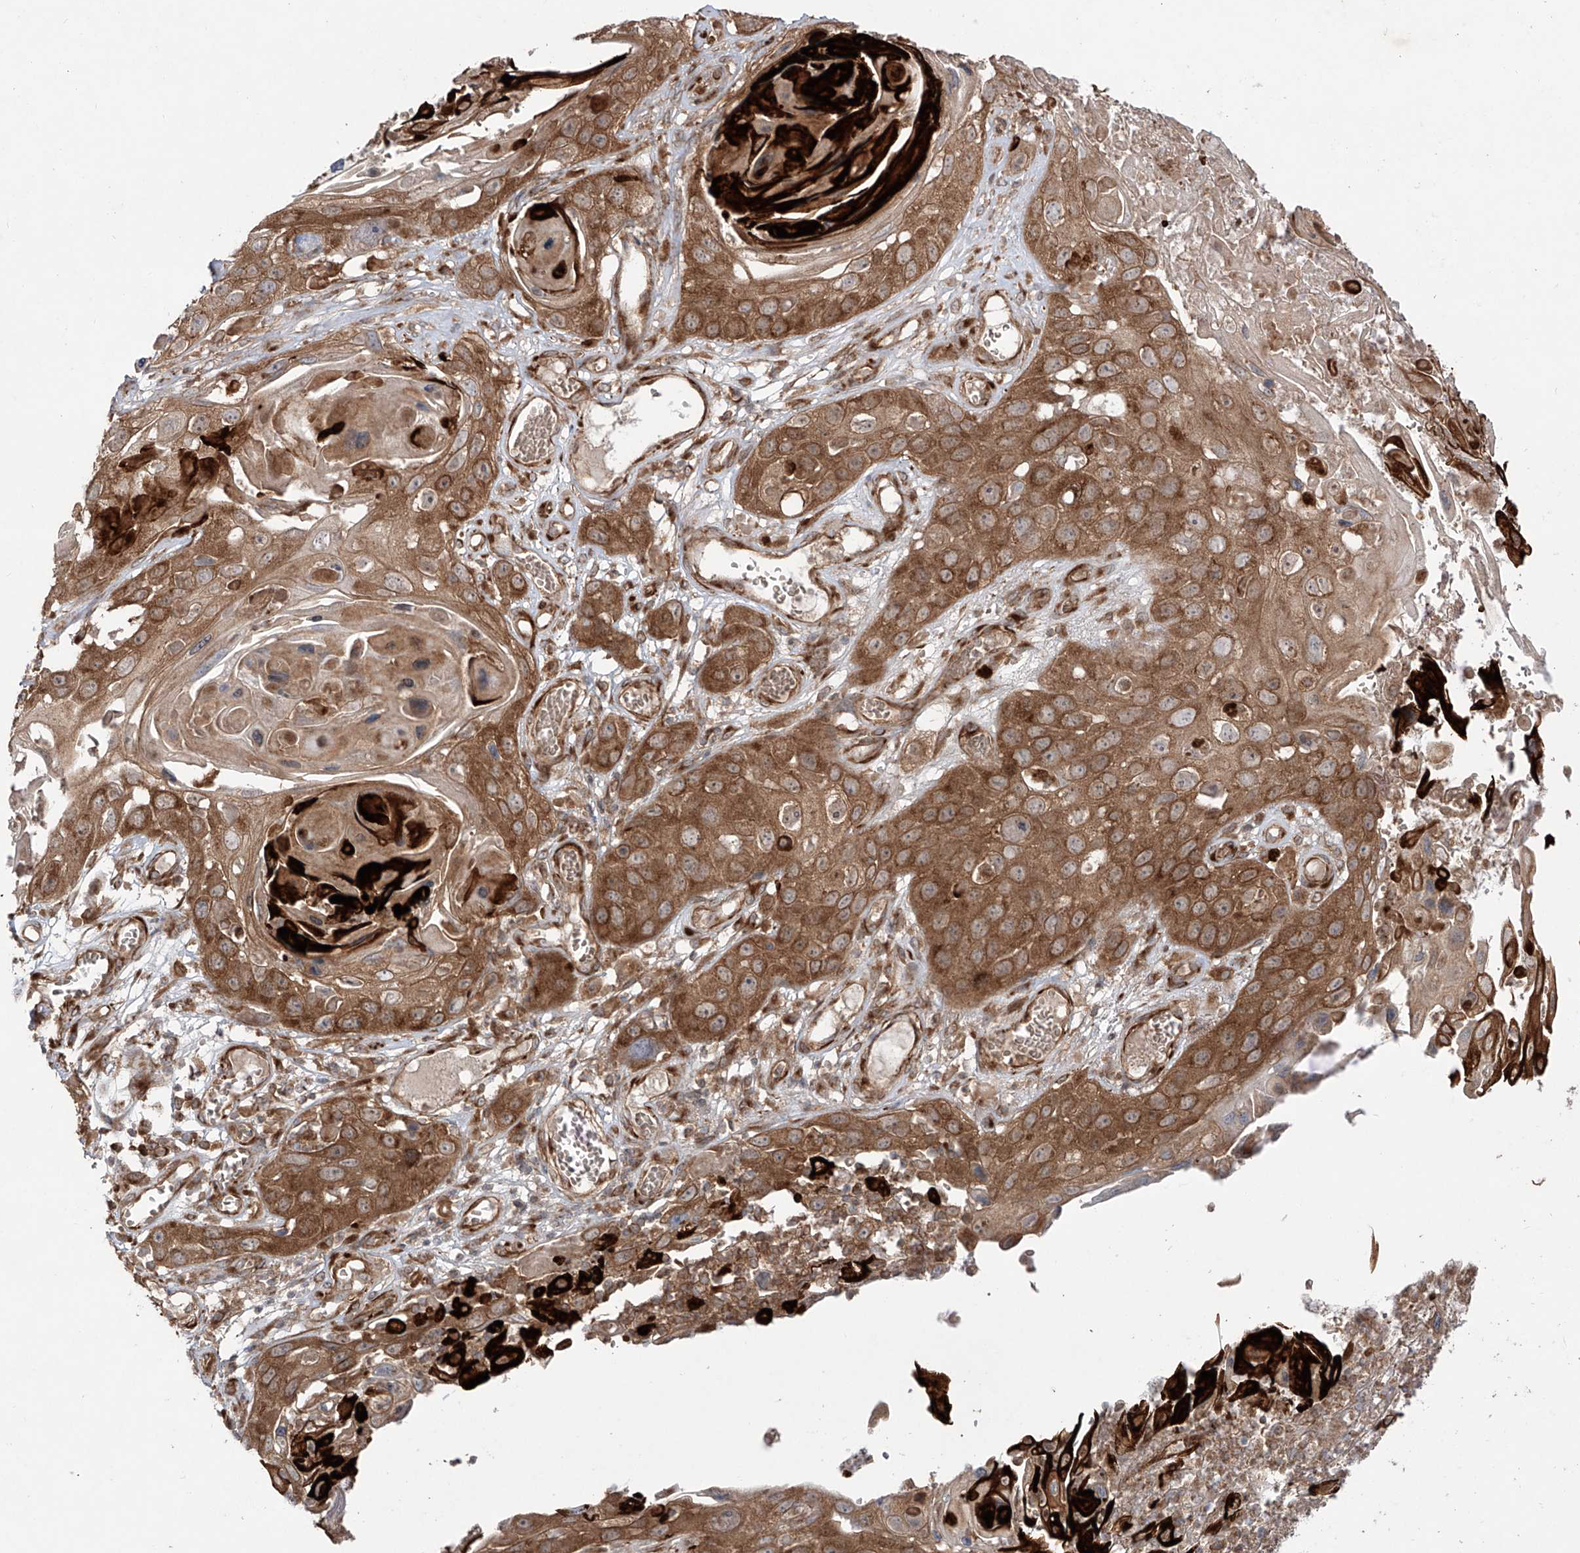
{"staining": {"intensity": "moderate", "quantity": ">75%", "location": "cytoplasmic/membranous"}, "tissue": "skin cancer", "cell_type": "Tumor cells", "image_type": "cancer", "snomed": [{"axis": "morphology", "description": "Squamous cell carcinoma, NOS"}, {"axis": "topography", "description": "Skin"}], "caption": "Protein staining of skin cancer tissue shows moderate cytoplasmic/membranous positivity in about >75% of tumor cells. Nuclei are stained in blue.", "gene": "YKT6", "patient": {"sex": "male", "age": 55}}